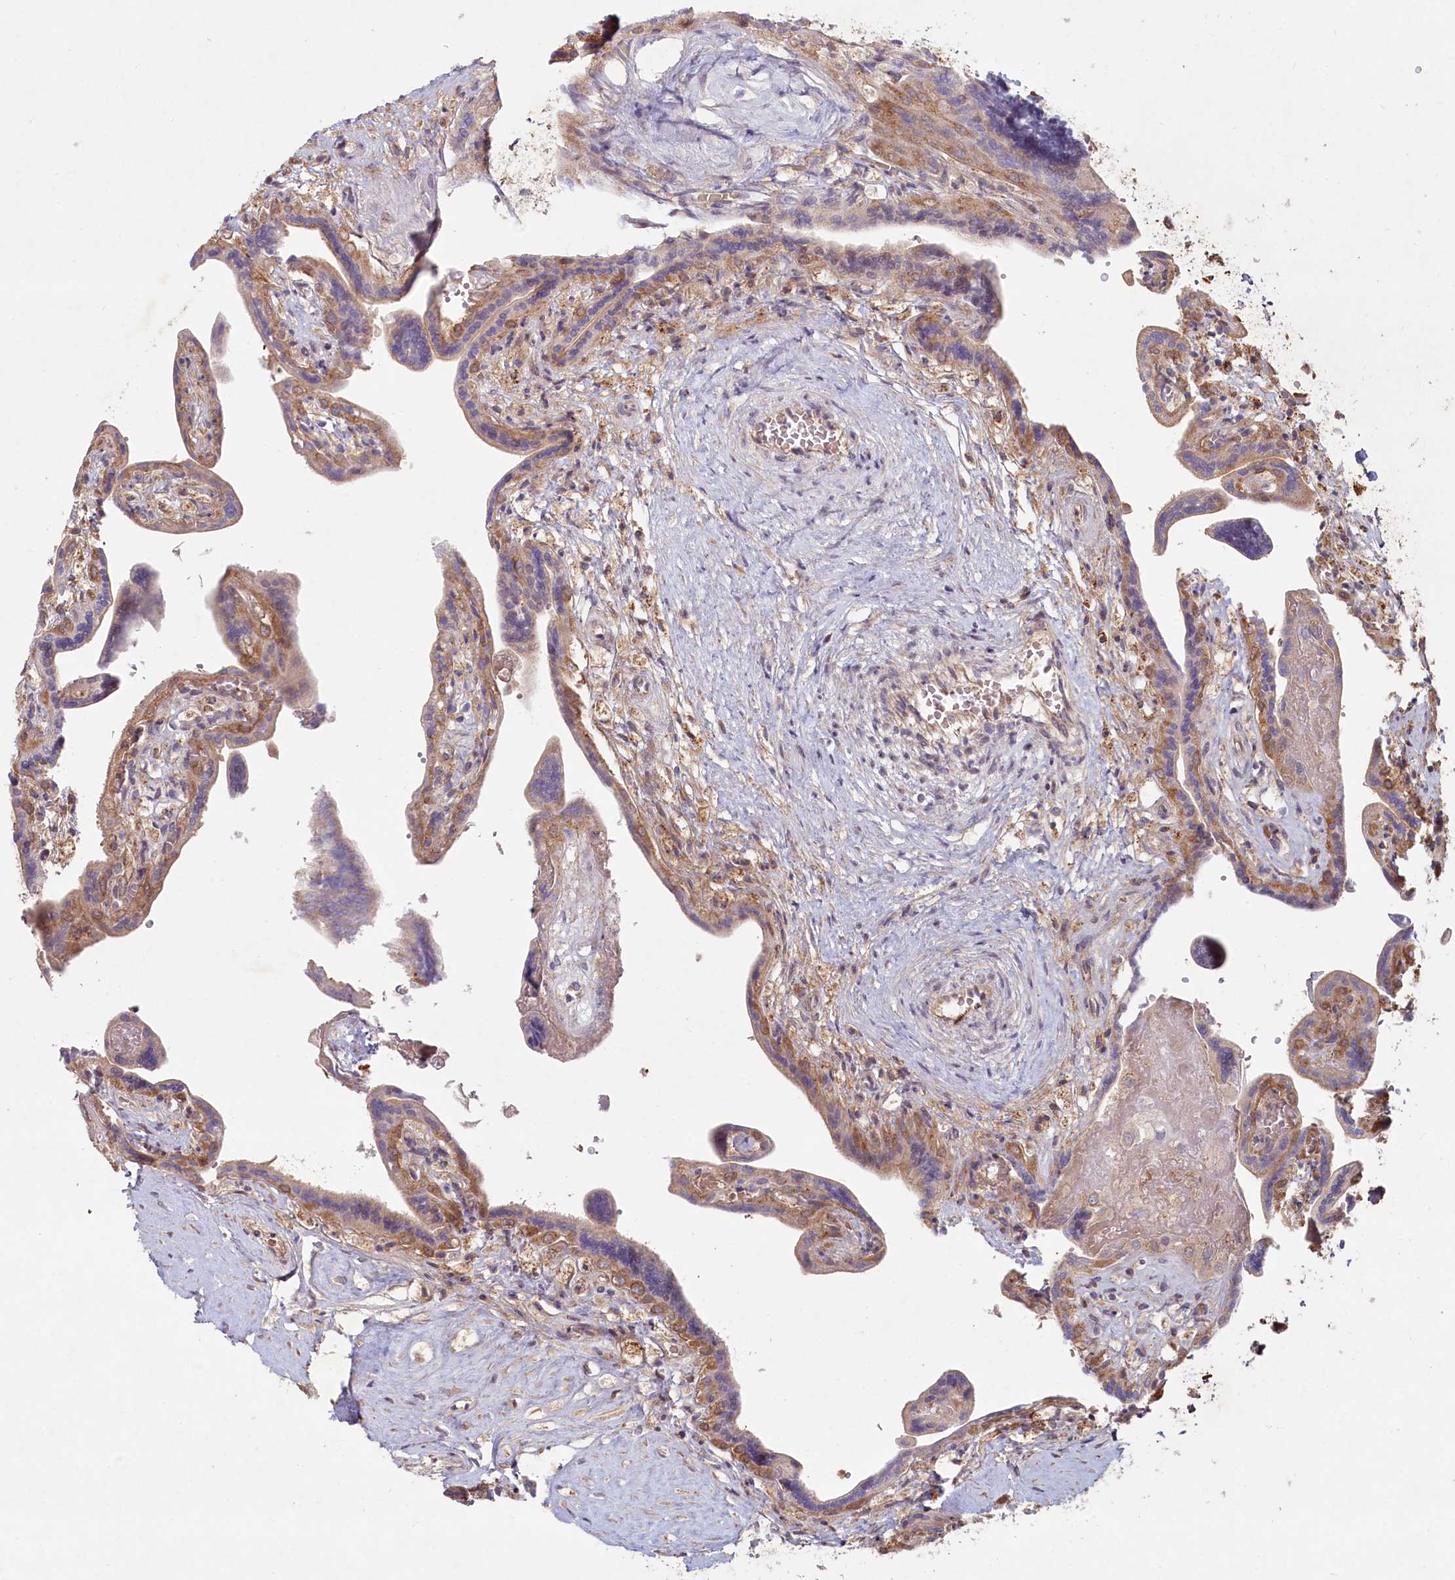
{"staining": {"intensity": "weak", "quantity": "25%-75%", "location": "cytoplasmic/membranous"}, "tissue": "placenta", "cell_type": "Trophoblastic cells", "image_type": "normal", "snomed": [{"axis": "morphology", "description": "Normal tissue, NOS"}, {"axis": "topography", "description": "Placenta"}], "caption": "DAB immunohistochemical staining of benign human placenta reveals weak cytoplasmic/membranous protein staining in about 25%-75% of trophoblastic cells. Nuclei are stained in blue.", "gene": "HAL", "patient": {"sex": "female", "age": 37}}